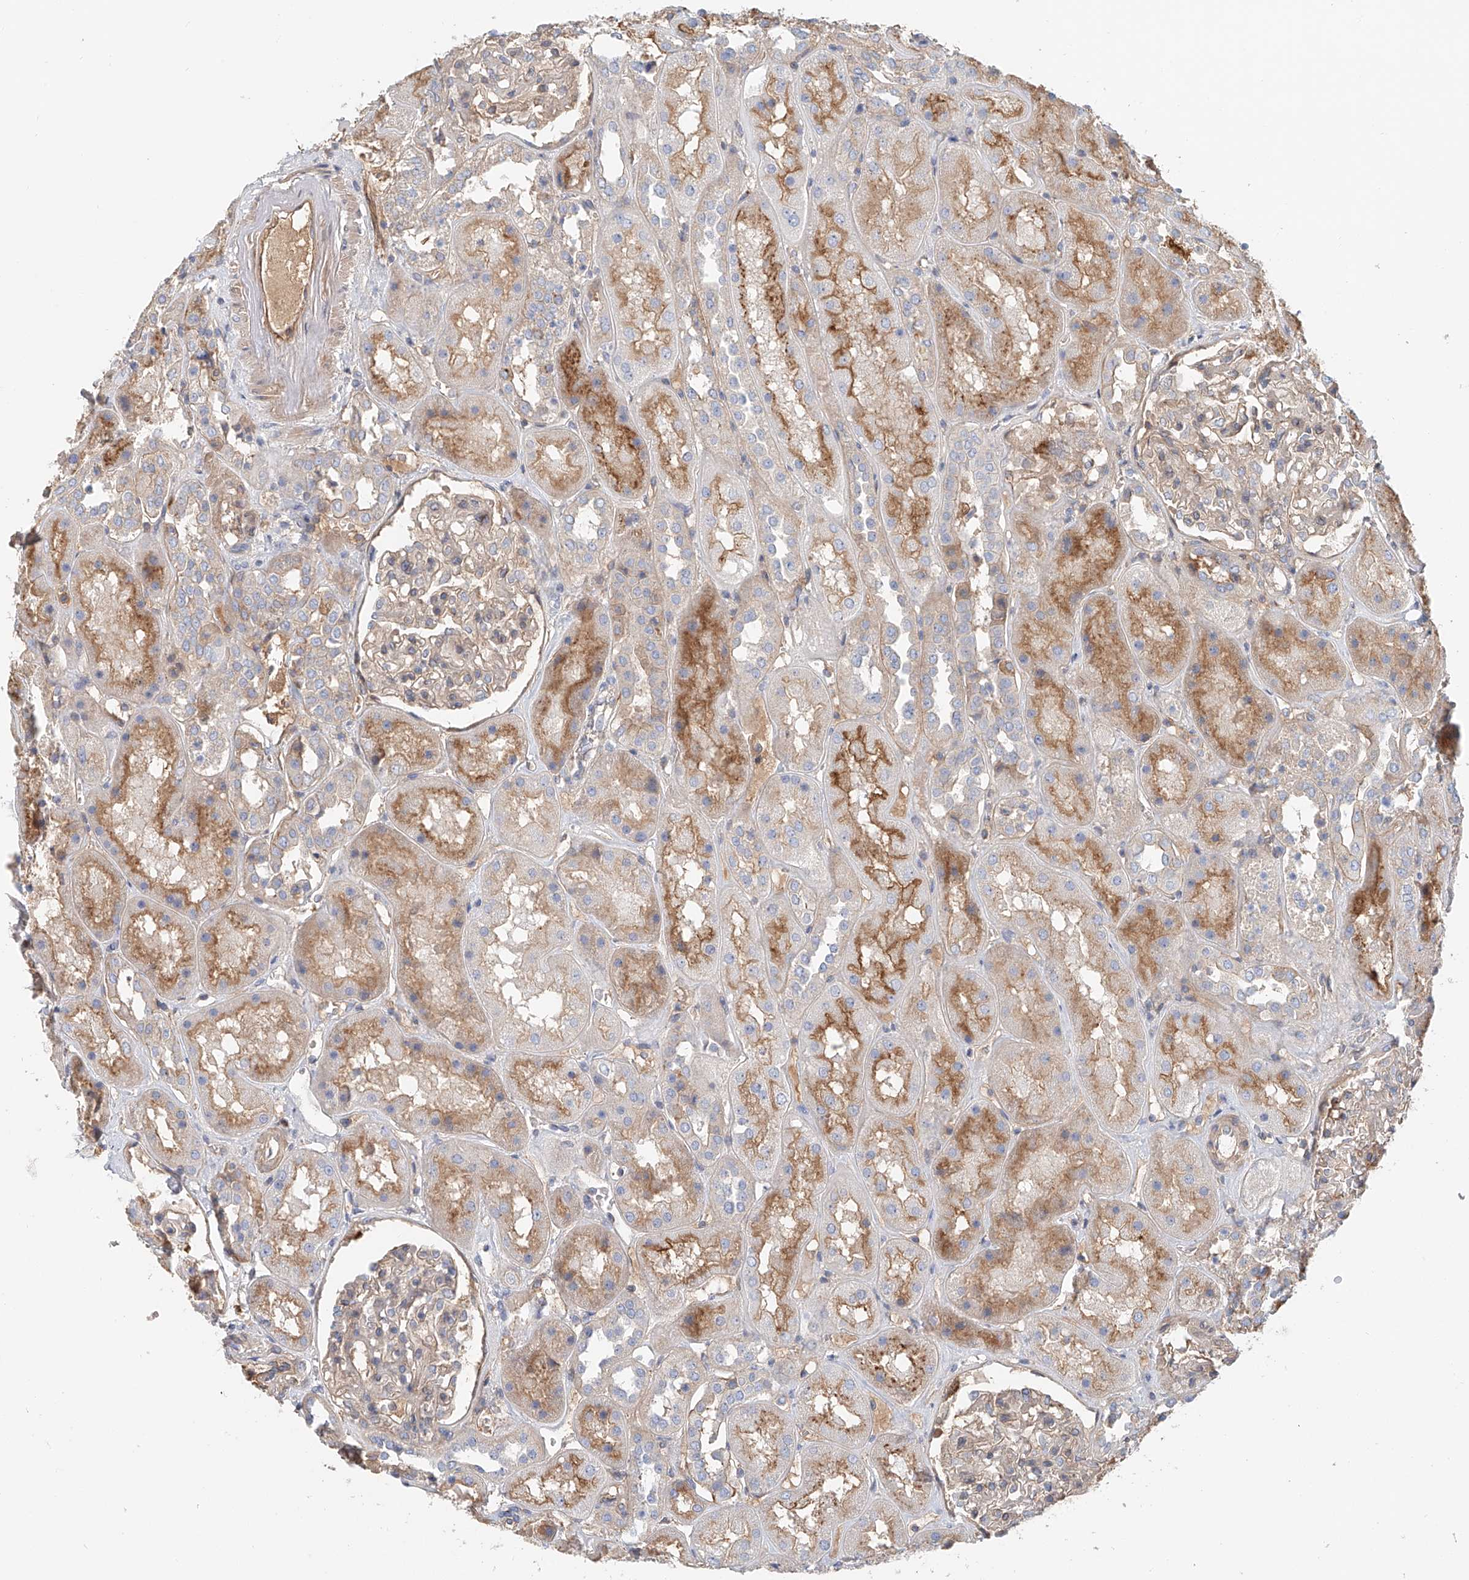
{"staining": {"intensity": "weak", "quantity": ">75%", "location": "cytoplasmic/membranous"}, "tissue": "kidney", "cell_type": "Cells in glomeruli", "image_type": "normal", "snomed": [{"axis": "morphology", "description": "Normal tissue, NOS"}, {"axis": "topography", "description": "Kidney"}], "caption": "A brown stain labels weak cytoplasmic/membranous expression of a protein in cells in glomeruli of benign human kidney. Using DAB (brown) and hematoxylin (blue) stains, captured at high magnification using brightfield microscopy.", "gene": "FRYL", "patient": {"sex": "male", "age": 70}}